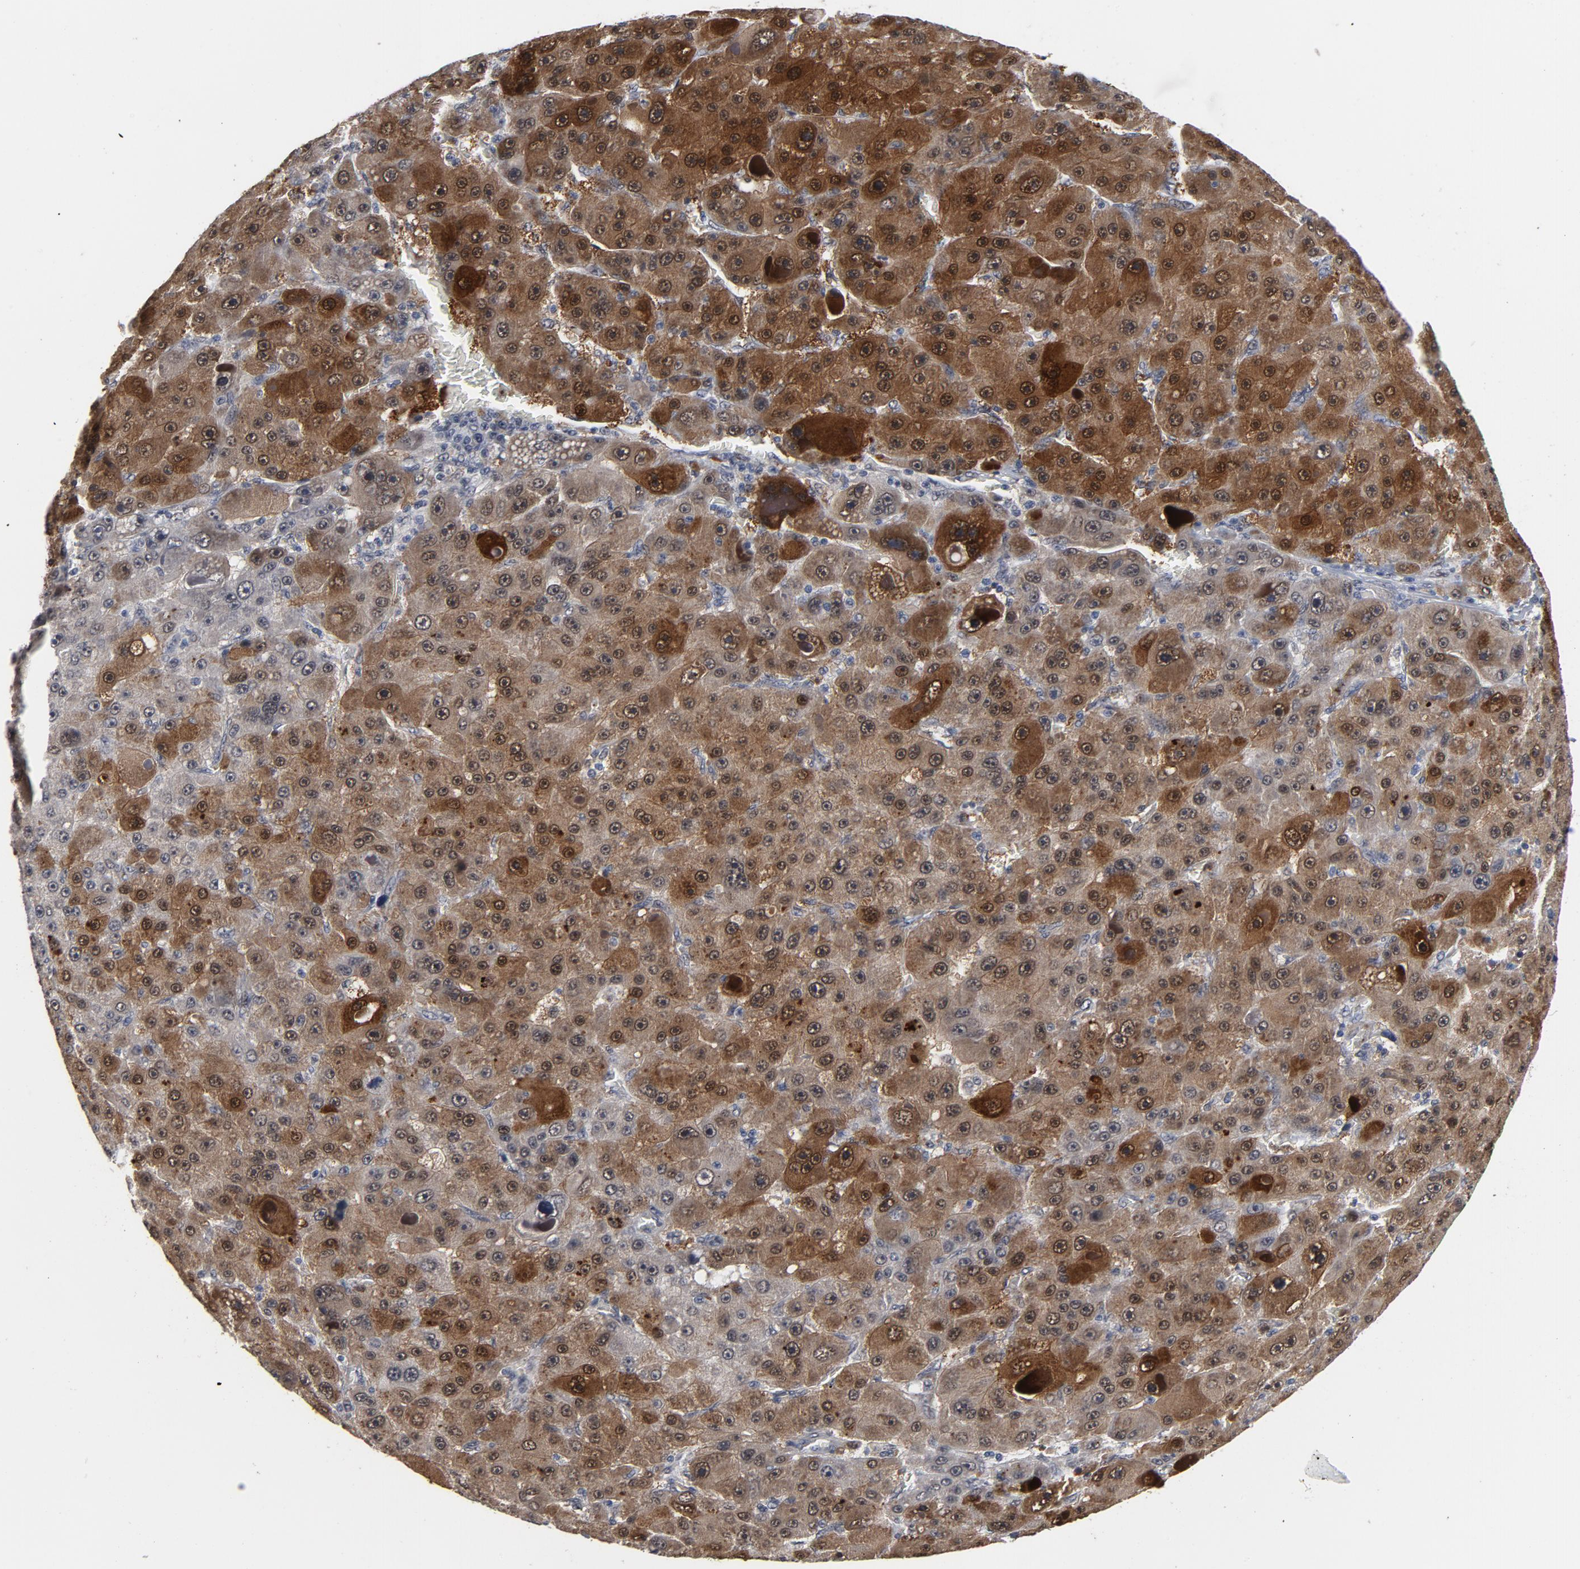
{"staining": {"intensity": "moderate", "quantity": ">75%", "location": "cytoplasmic/membranous"}, "tissue": "liver cancer", "cell_type": "Tumor cells", "image_type": "cancer", "snomed": [{"axis": "morphology", "description": "Carcinoma, Hepatocellular, NOS"}, {"axis": "topography", "description": "Liver"}], "caption": "Approximately >75% of tumor cells in human liver hepatocellular carcinoma exhibit moderate cytoplasmic/membranous protein staining as visualized by brown immunohistochemical staining.", "gene": "RTL5", "patient": {"sex": "male", "age": 76}}